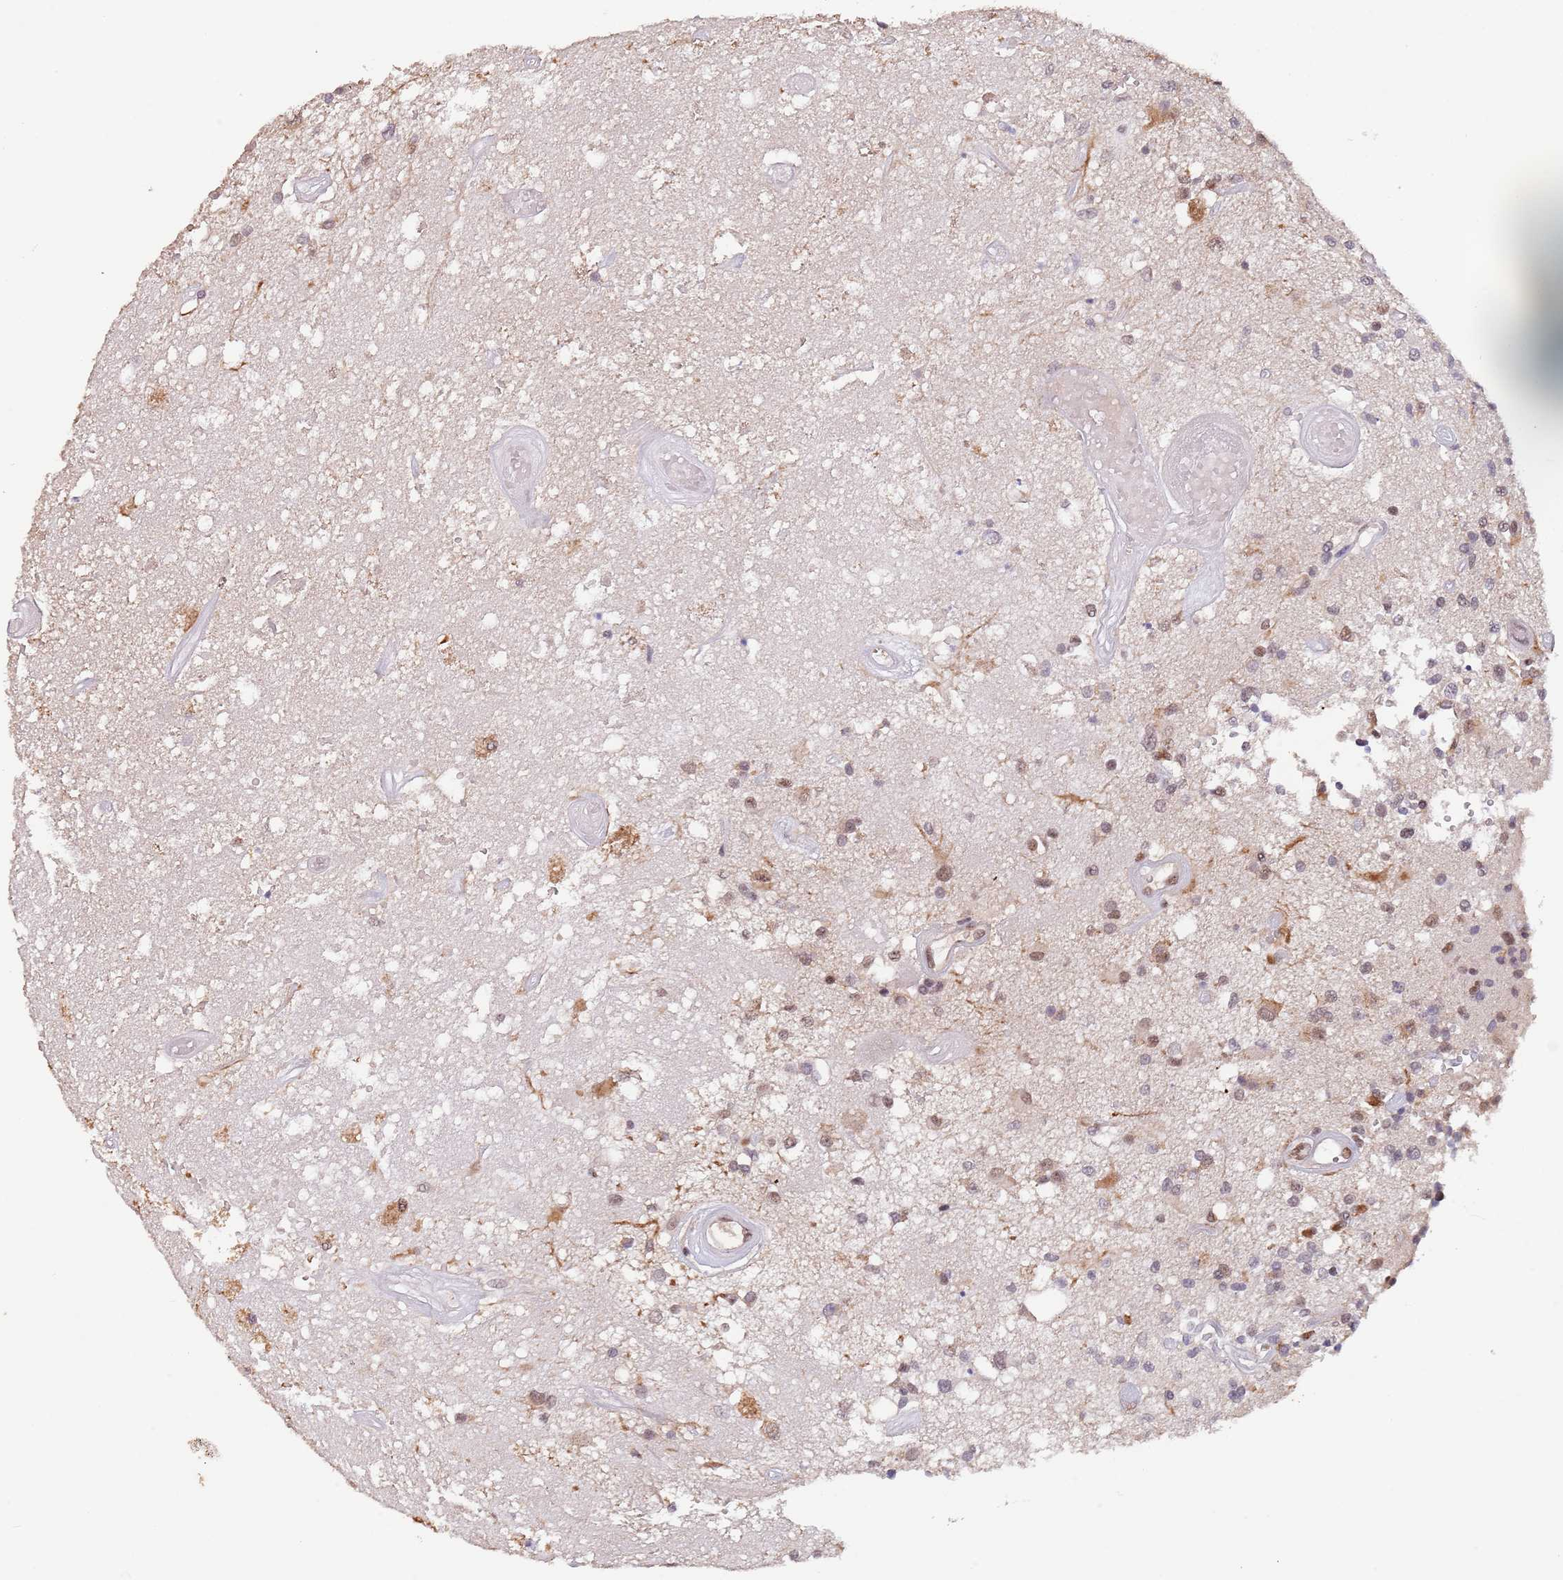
{"staining": {"intensity": "negative", "quantity": "none", "location": "none"}, "tissue": "glioma", "cell_type": "Tumor cells", "image_type": "cancer", "snomed": [{"axis": "morphology", "description": "Glioma, malignant, High grade"}, {"axis": "morphology", "description": "Glioblastoma, NOS"}, {"axis": "topography", "description": "Brain"}], "caption": "Photomicrograph shows no protein expression in tumor cells of glioma tissue.", "gene": "CIZ1", "patient": {"sex": "male", "age": 60}}